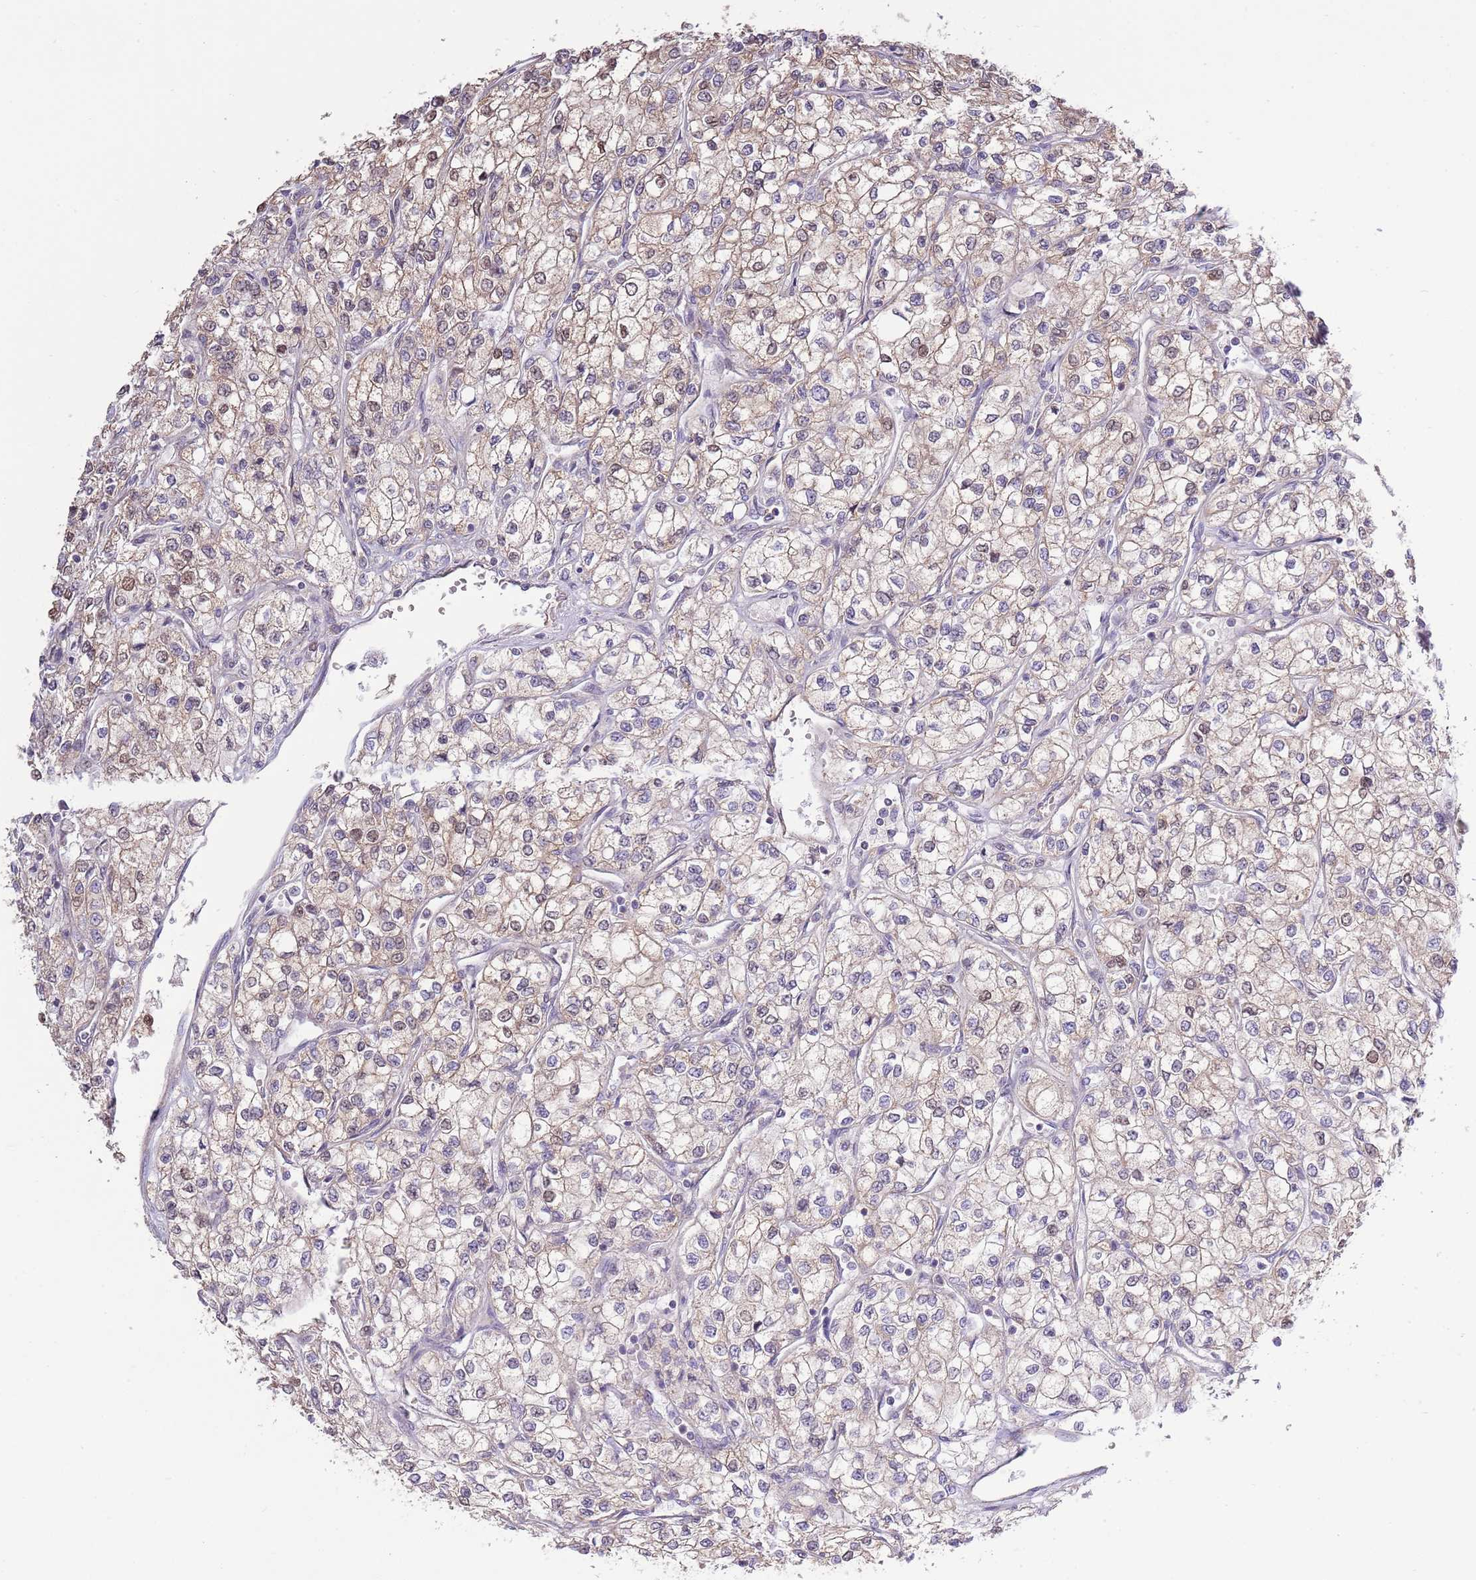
{"staining": {"intensity": "weak", "quantity": ">75%", "location": "cytoplasmic/membranous"}, "tissue": "renal cancer", "cell_type": "Tumor cells", "image_type": "cancer", "snomed": [{"axis": "morphology", "description": "Adenocarcinoma, NOS"}, {"axis": "topography", "description": "Kidney"}], "caption": "A brown stain labels weak cytoplasmic/membranous staining of a protein in renal cancer tumor cells.", "gene": "ARL2BP", "patient": {"sex": "male", "age": 80}}